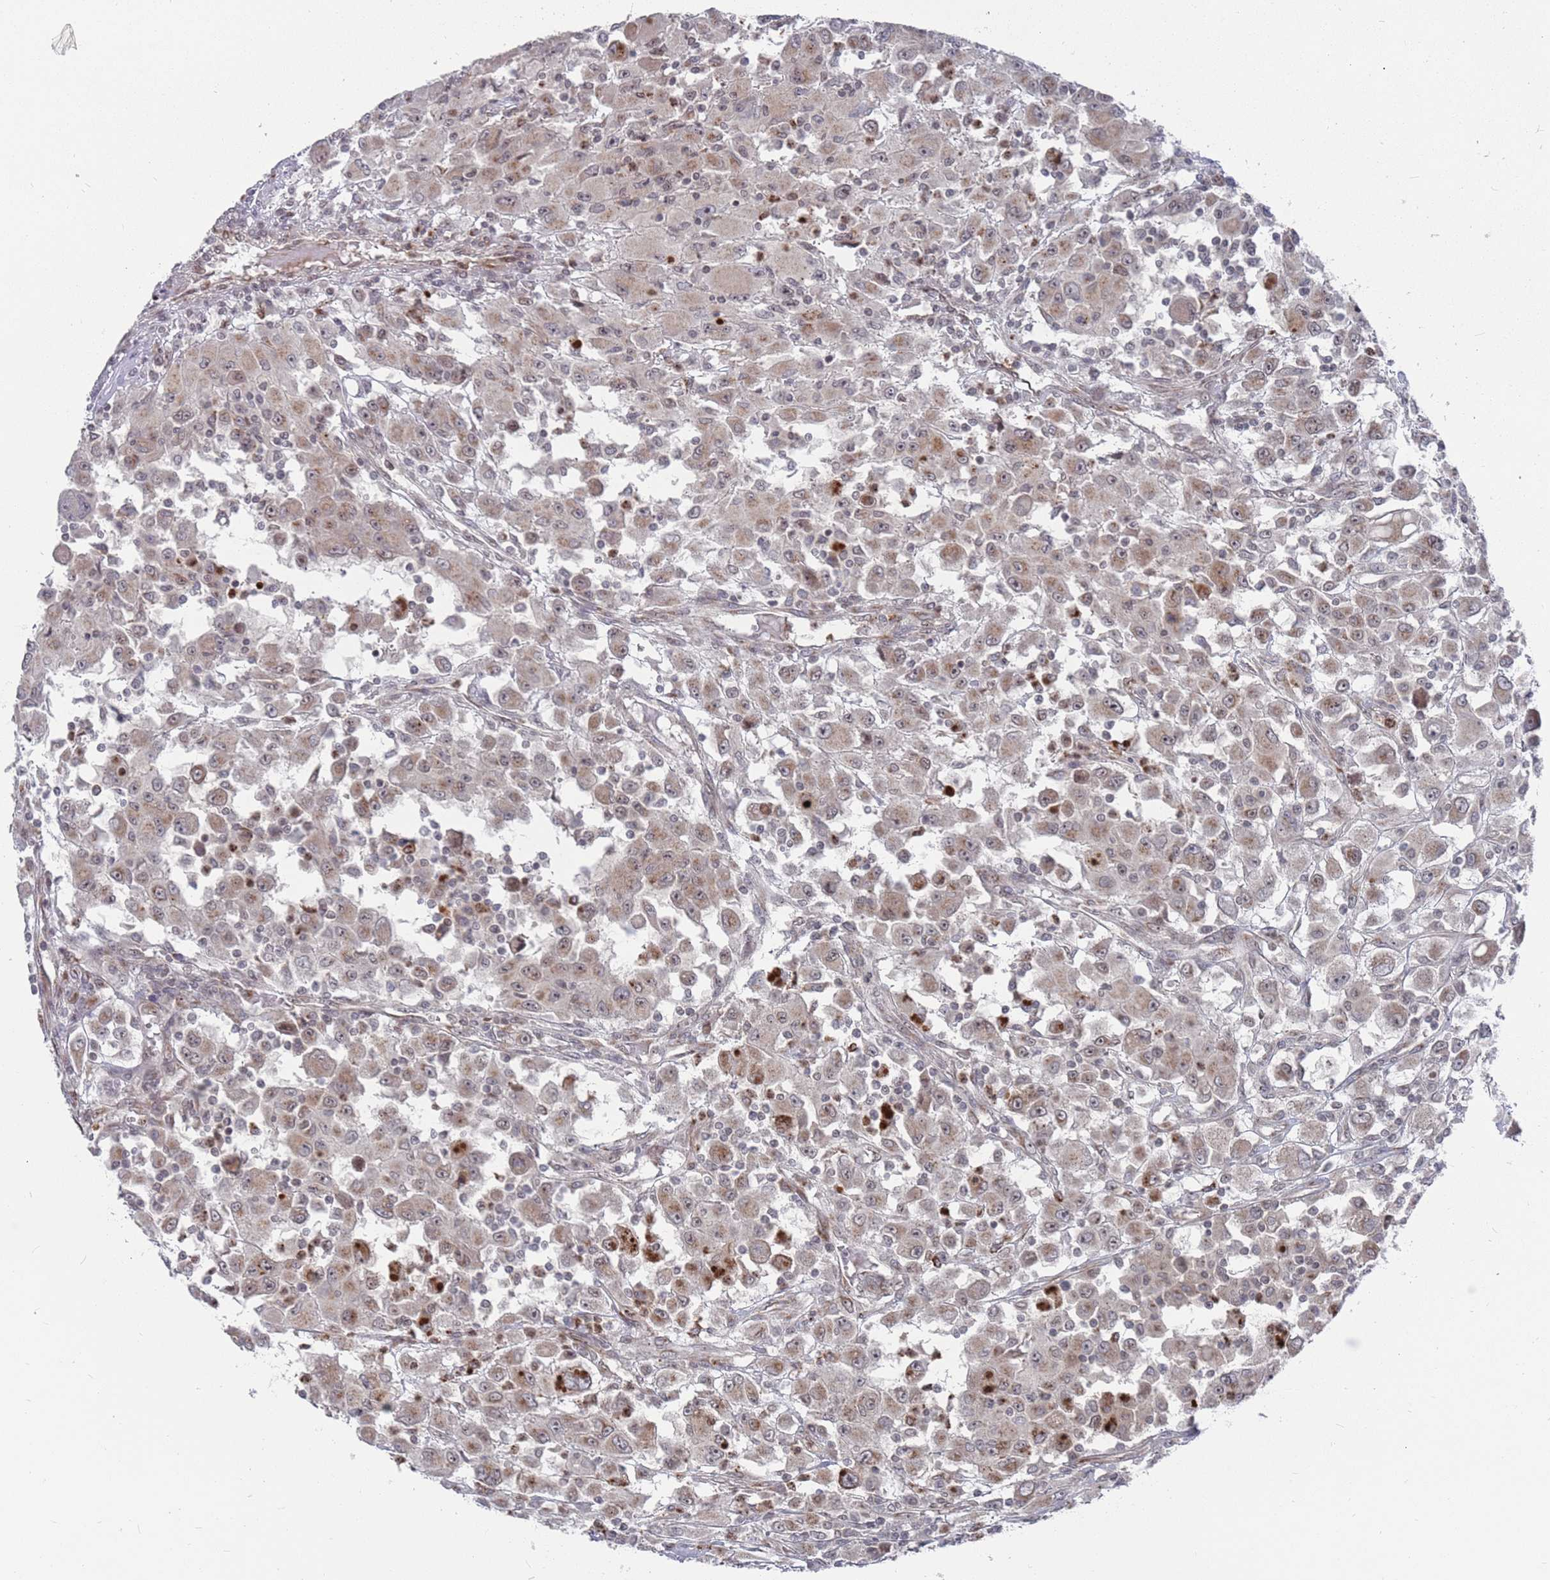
{"staining": {"intensity": "weak", "quantity": "<25%", "location": "cytoplasmic/membranous"}, "tissue": "renal cancer", "cell_type": "Tumor cells", "image_type": "cancer", "snomed": [{"axis": "morphology", "description": "Adenocarcinoma, NOS"}, {"axis": "topography", "description": "Kidney"}], "caption": "Renal cancer (adenocarcinoma) stained for a protein using immunohistochemistry (IHC) demonstrates no positivity tumor cells.", "gene": "FMO4", "patient": {"sex": "female", "age": 67}}